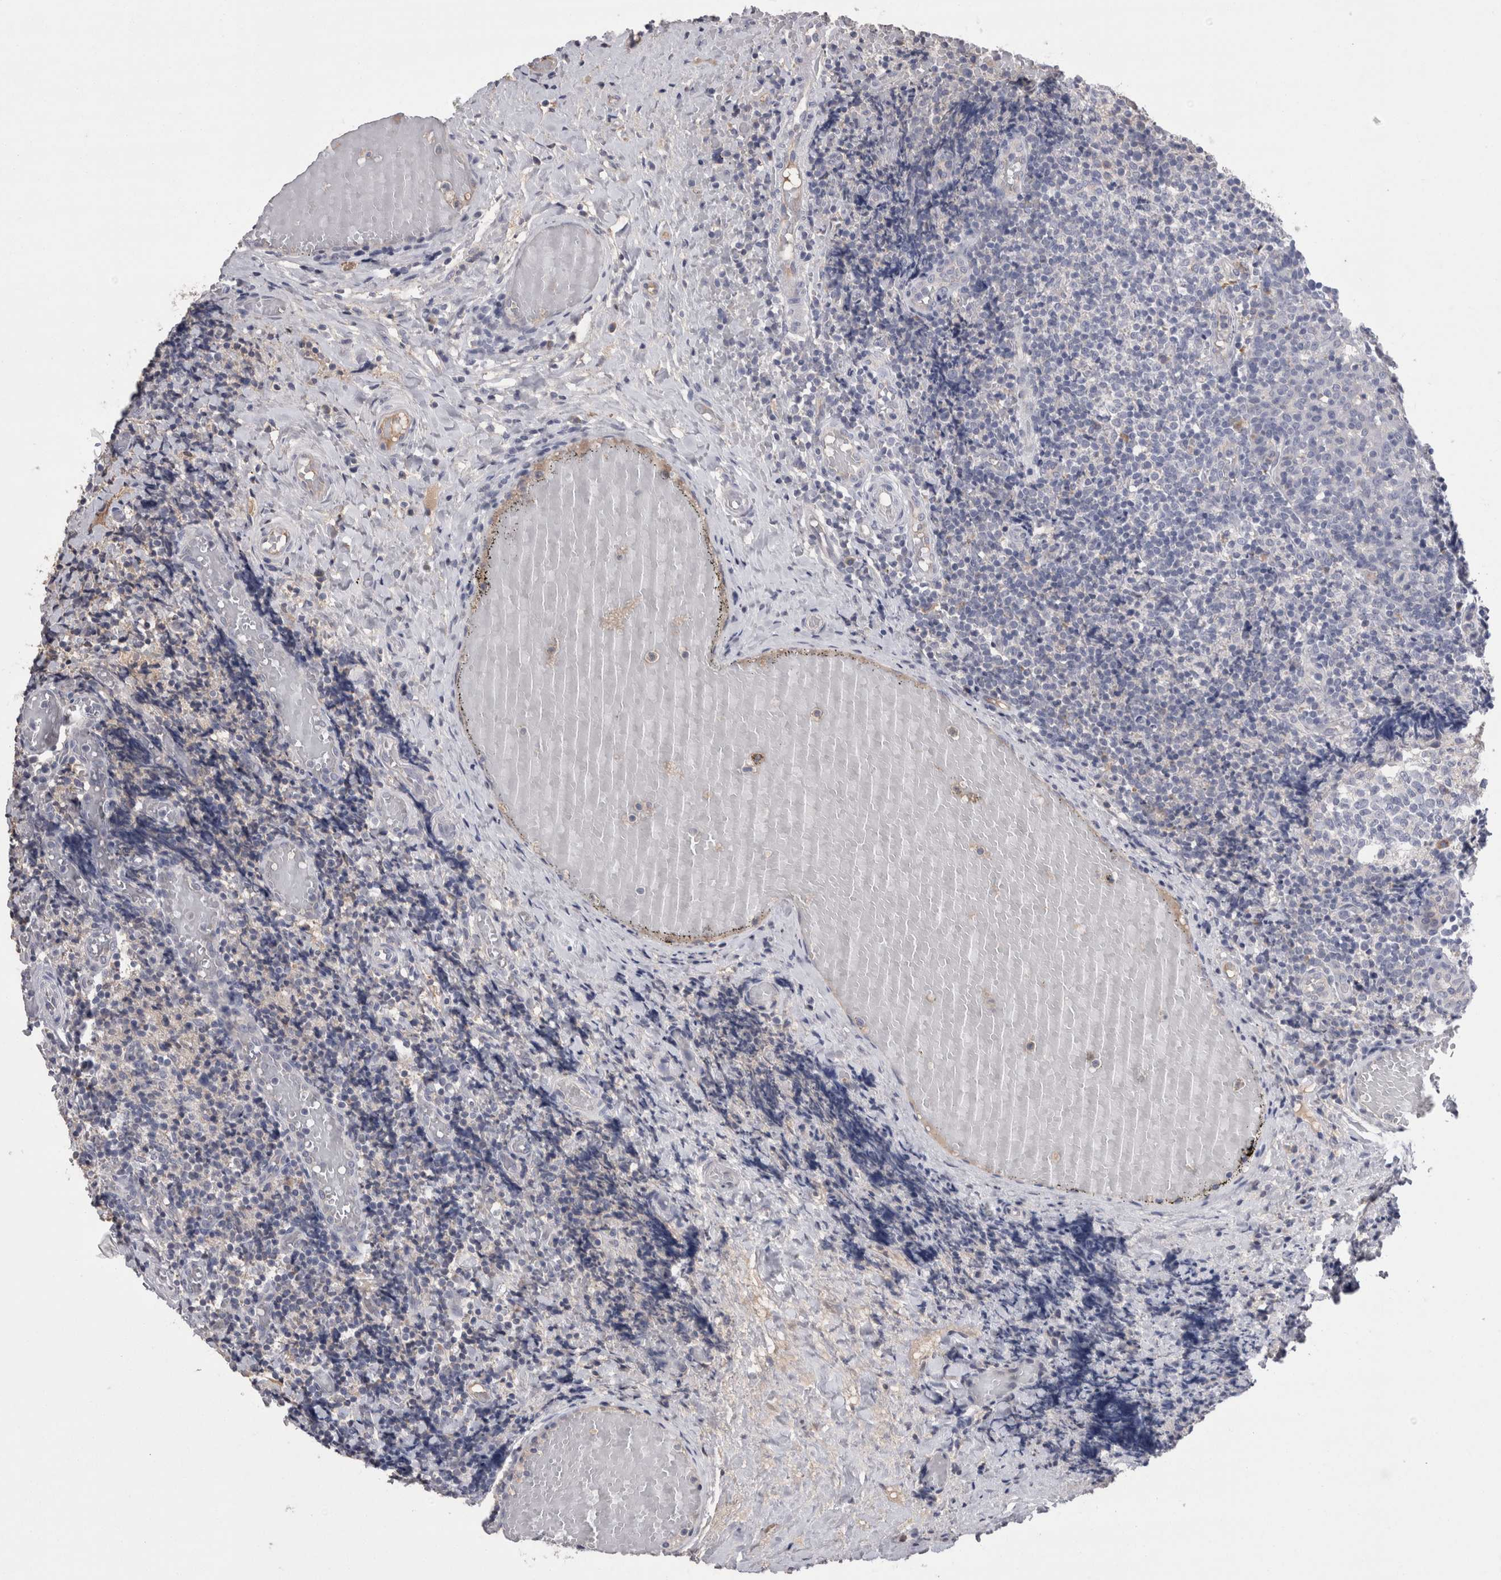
{"staining": {"intensity": "negative", "quantity": "none", "location": "none"}, "tissue": "tonsil", "cell_type": "Germinal center cells", "image_type": "normal", "snomed": [{"axis": "morphology", "description": "Normal tissue, NOS"}, {"axis": "topography", "description": "Tonsil"}], "caption": "An image of tonsil stained for a protein shows no brown staining in germinal center cells. (DAB (3,3'-diaminobenzidine) immunohistochemistry with hematoxylin counter stain).", "gene": "REG1A", "patient": {"sex": "female", "age": 19}}